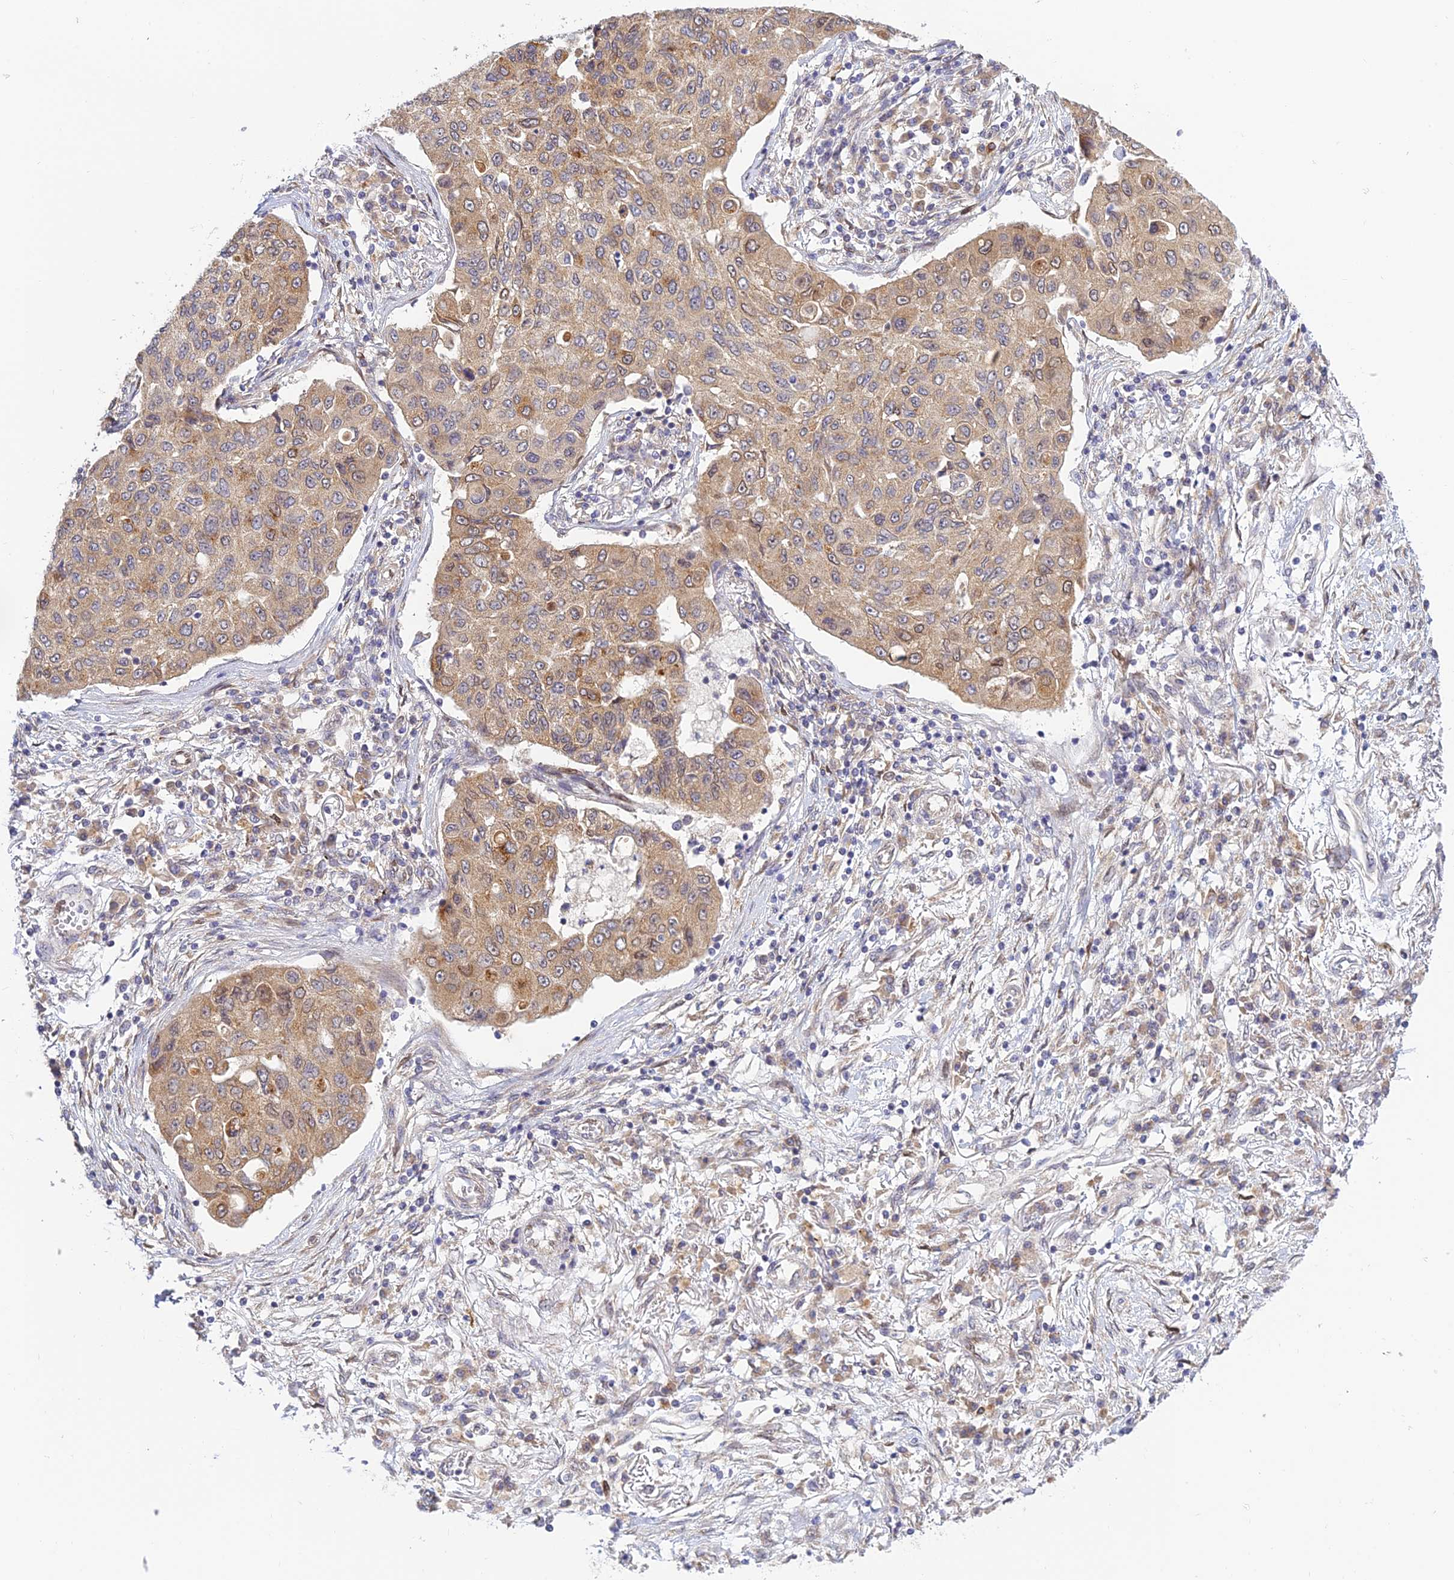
{"staining": {"intensity": "weak", "quantity": ">75%", "location": "cytoplasmic/membranous"}, "tissue": "lung cancer", "cell_type": "Tumor cells", "image_type": "cancer", "snomed": [{"axis": "morphology", "description": "Squamous cell carcinoma, NOS"}, {"axis": "topography", "description": "Lung"}], "caption": "Immunohistochemistry micrograph of human lung squamous cell carcinoma stained for a protein (brown), which exhibits low levels of weak cytoplasmic/membranous staining in about >75% of tumor cells.", "gene": "SKIC8", "patient": {"sex": "male", "age": 74}}